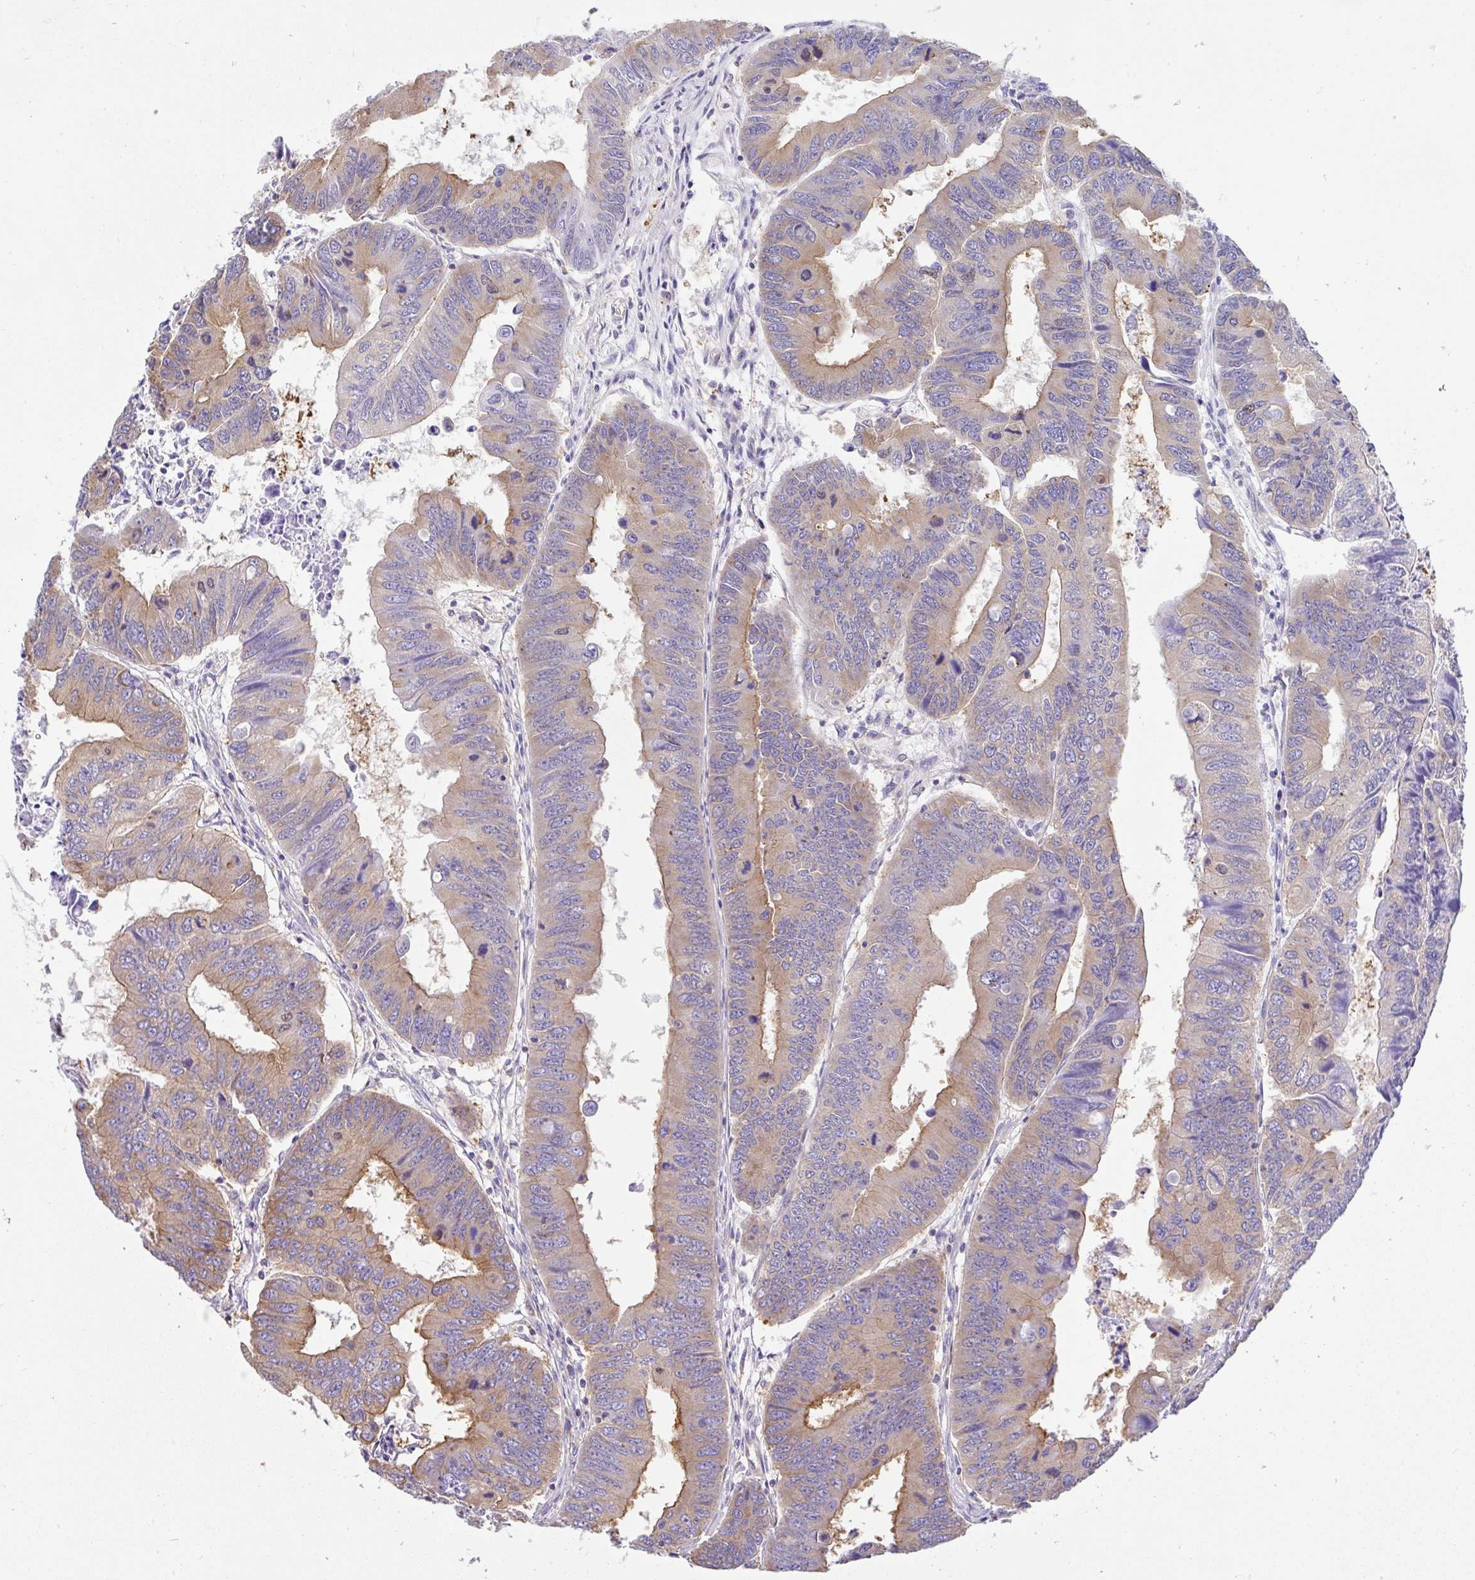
{"staining": {"intensity": "moderate", "quantity": "<25%", "location": "cytoplasmic/membranous"}, "tissue": "colorectal cancer", "cell_type": "Tumor cells", "image_type": "cancer", "snomed": [{"axis": "morphology", "description": "Adenocarcinoma, NOS"}, {"axis": "topography", "description": "Colon"}], "caption": "Brown immunohistochemical staining in colorectal adenocarcinoma shows moderate cytoplasmic/membranous positivity in about <25% of tumor cells.", "gene": "GFPT2", "patient": {"sex": "male", "age": 53}}